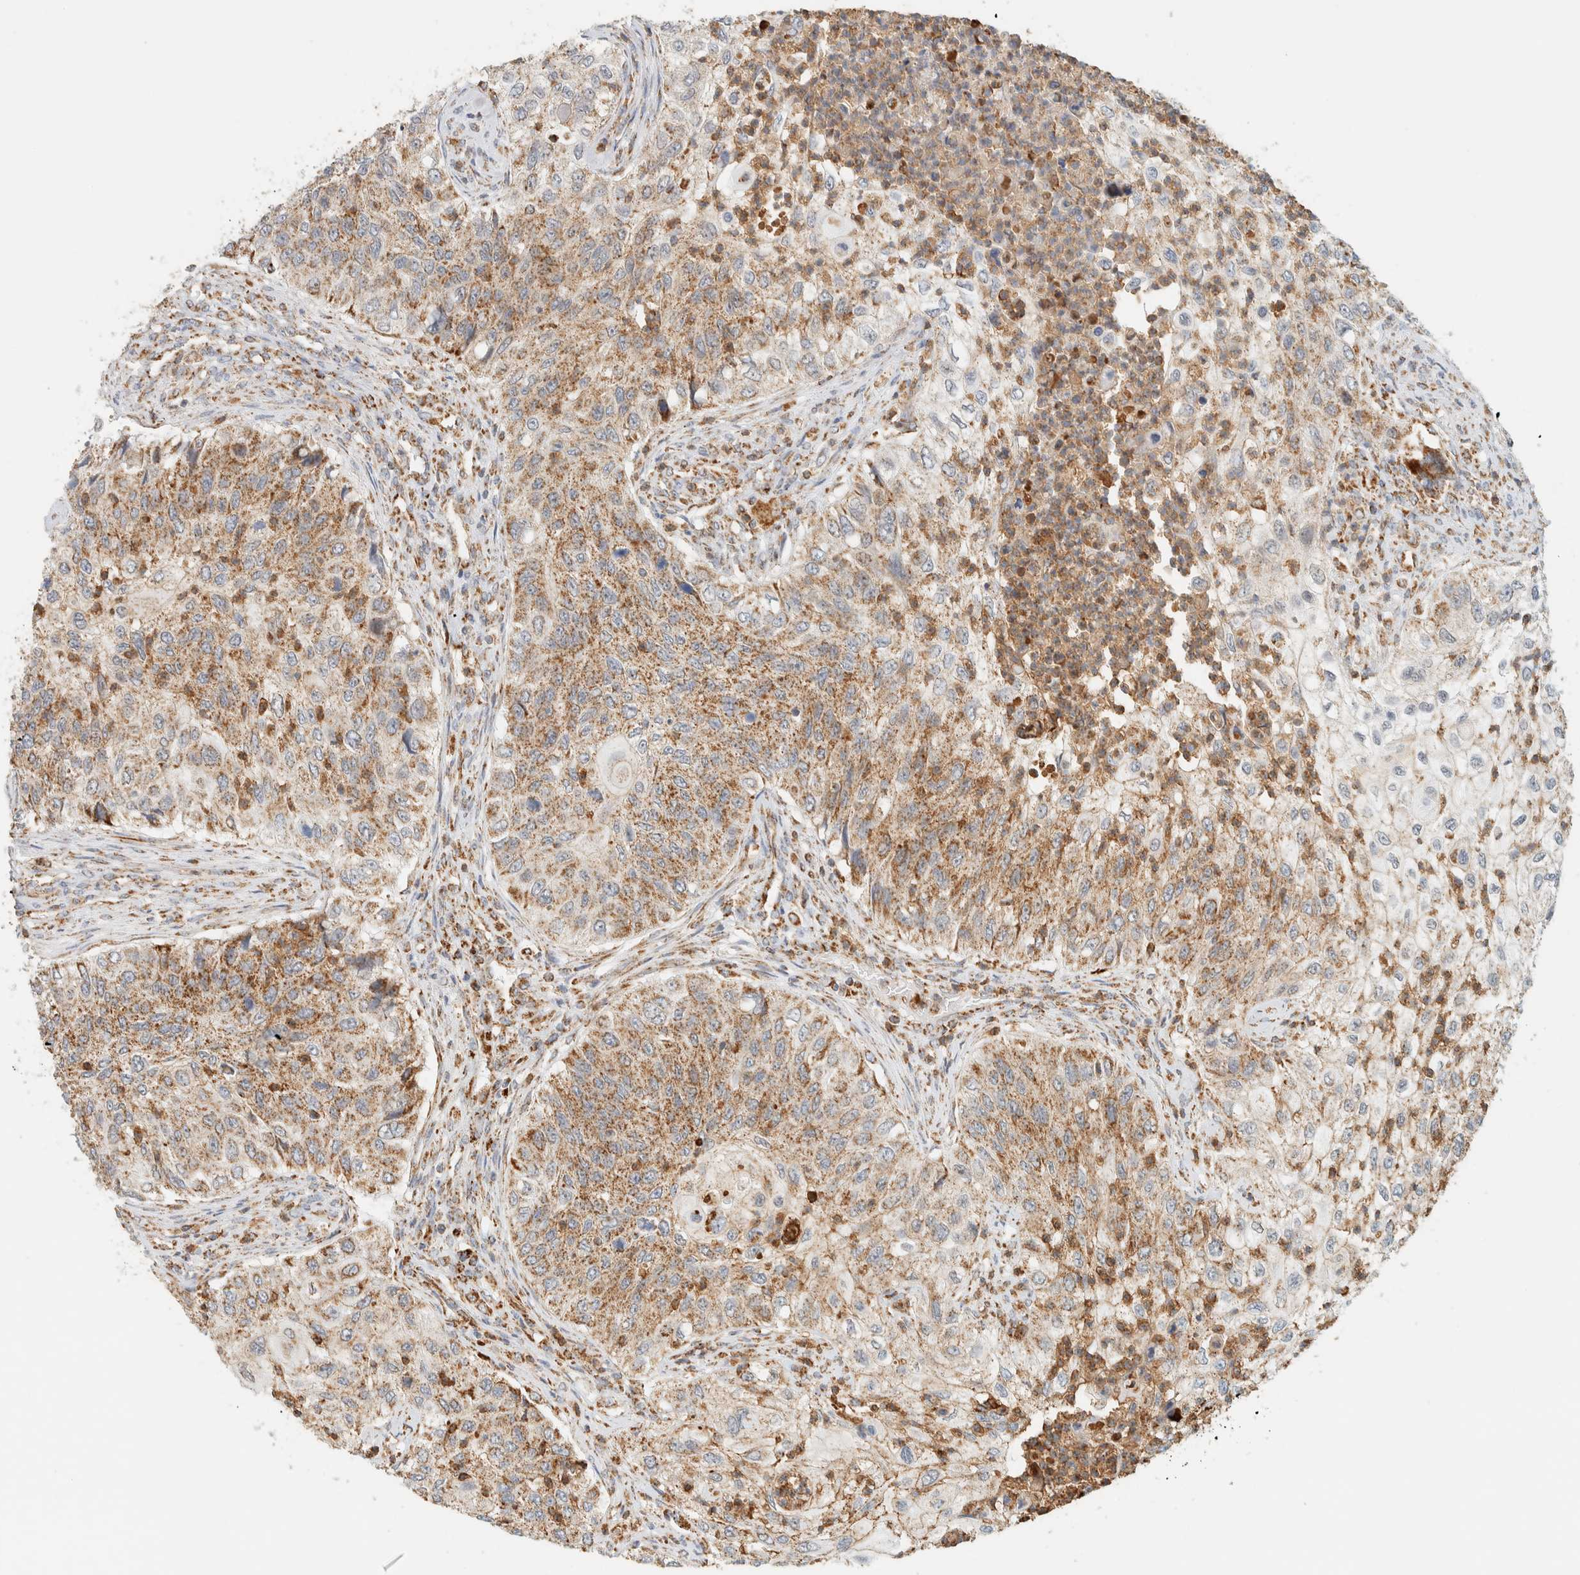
{"staining": {"intensity": "moderate", "quantity": ">75%", "location": "cytoplasmic/membranous"}, "tissue": "urothelial cancer", "cell_type": "Tumor cells", "image_type": "cancer", "snomed": [{"axis": "morphology", "description": "Urothelial carcinoma, High grade"}, {"axis": "topography", "description": "Urinary bladder"}], "caption": "A medium amount of moderate cytoplasmic/membranous expression is identified in about >75% of tumor cells in urothelial carcinoma (high-grade) tissue.", "gene": "KIFAP3", "patient": {"sex": "female", "age": 60}}